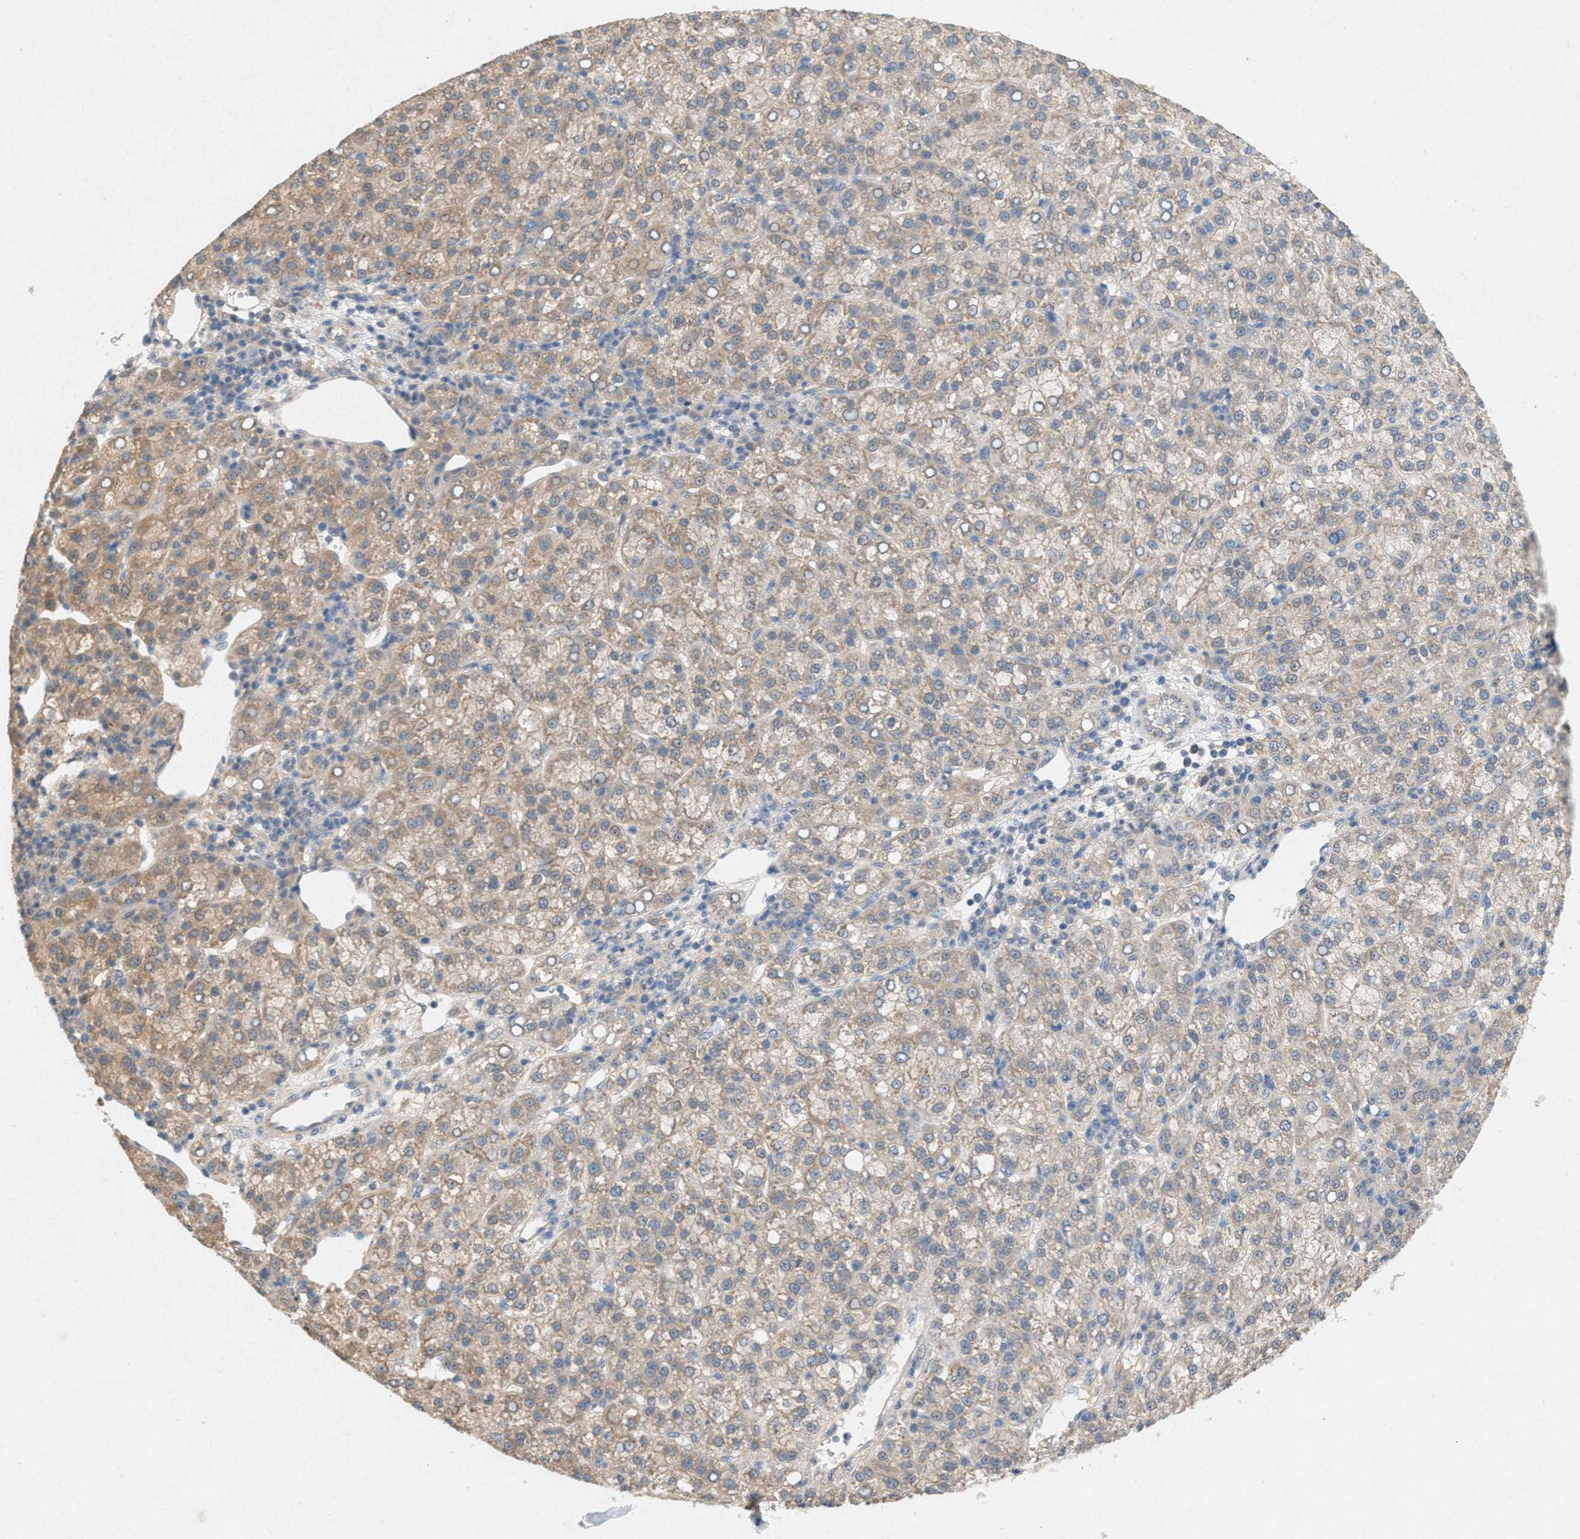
{"staining": {"intensity": "weak", "quantity": "25%-75%", "location": "cytoplasmic/membranous"}, "tissue": "liver cancer", "cell_type": "Tumor cells", "image_type": "cancer", "snomed": [{"axis": "morphology", "description": "Carcinoma, Hepatocellular, NOS"}, {"axis": "topography", "description": "Liver"}], "caption": "Protein expression analysis of human hepatocellular carcinoma (liver) reveals weak cytoplasmic/membranous positivity in approximately 25%-75% of tumor cells. Nuclei are stained in blue.", "gene": "DCAF7", "patient": {"sex": "female", "age": 58}}